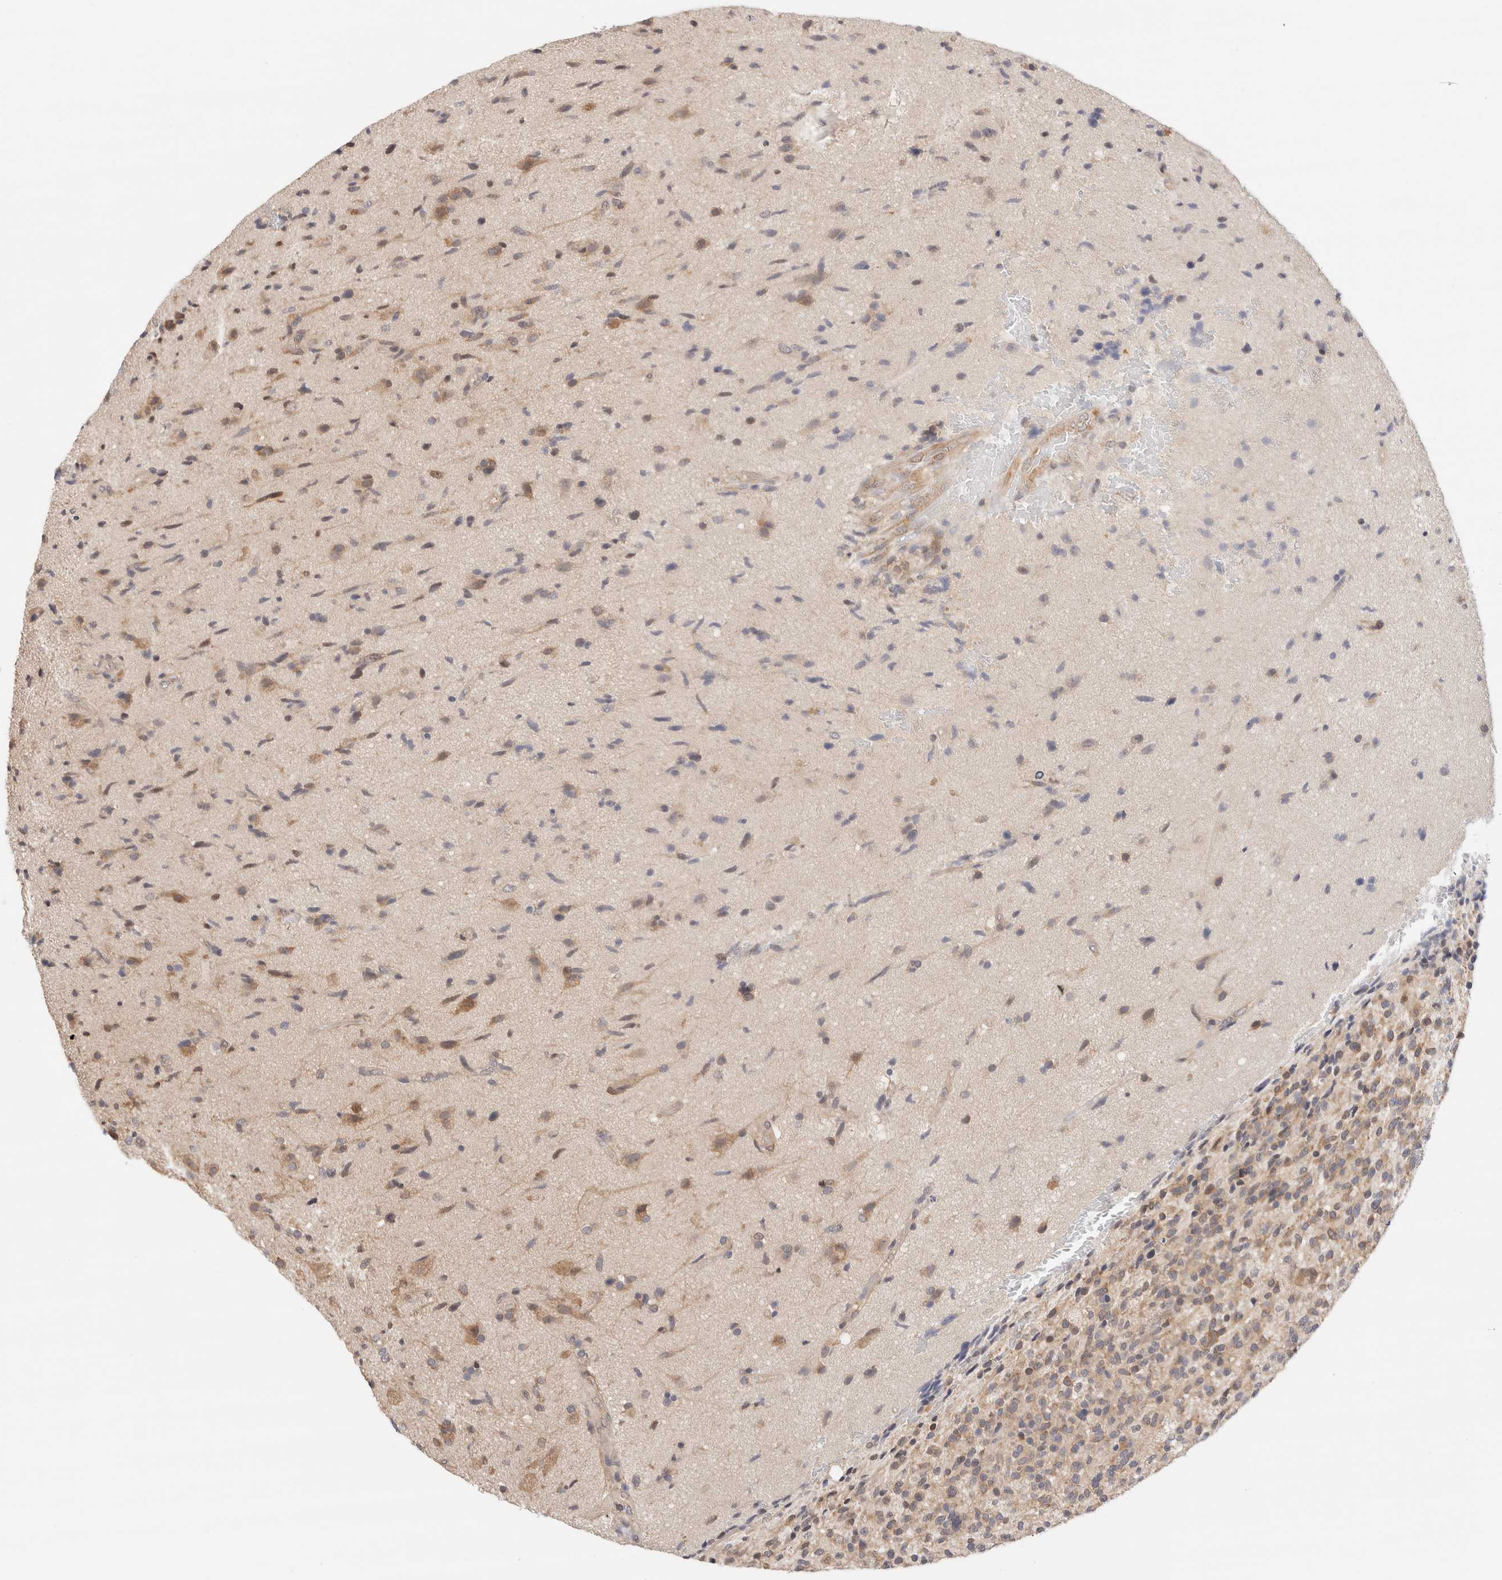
{"staining": {"intensity": "moderate", "quantity": "25%-75%", "location": "cytoplasmic/membranous"}, "tissue": "glioma", "cell_type": "Tumor cells", "image_type": "cancer", "snomed": [{"axis": "morphology", "description": "Glioma, malignant, High grade"}, {"axis": "topography", "description": "Brain"}], "caption": "Protein expression analysis of human malignant glioma (high-grade) reveals moderate cytoplasmic/membranous staining in approximately 25%-75% of tumor cells.", "gene": "C17orf97", "patient": {"sex": "male", "age": 72}}